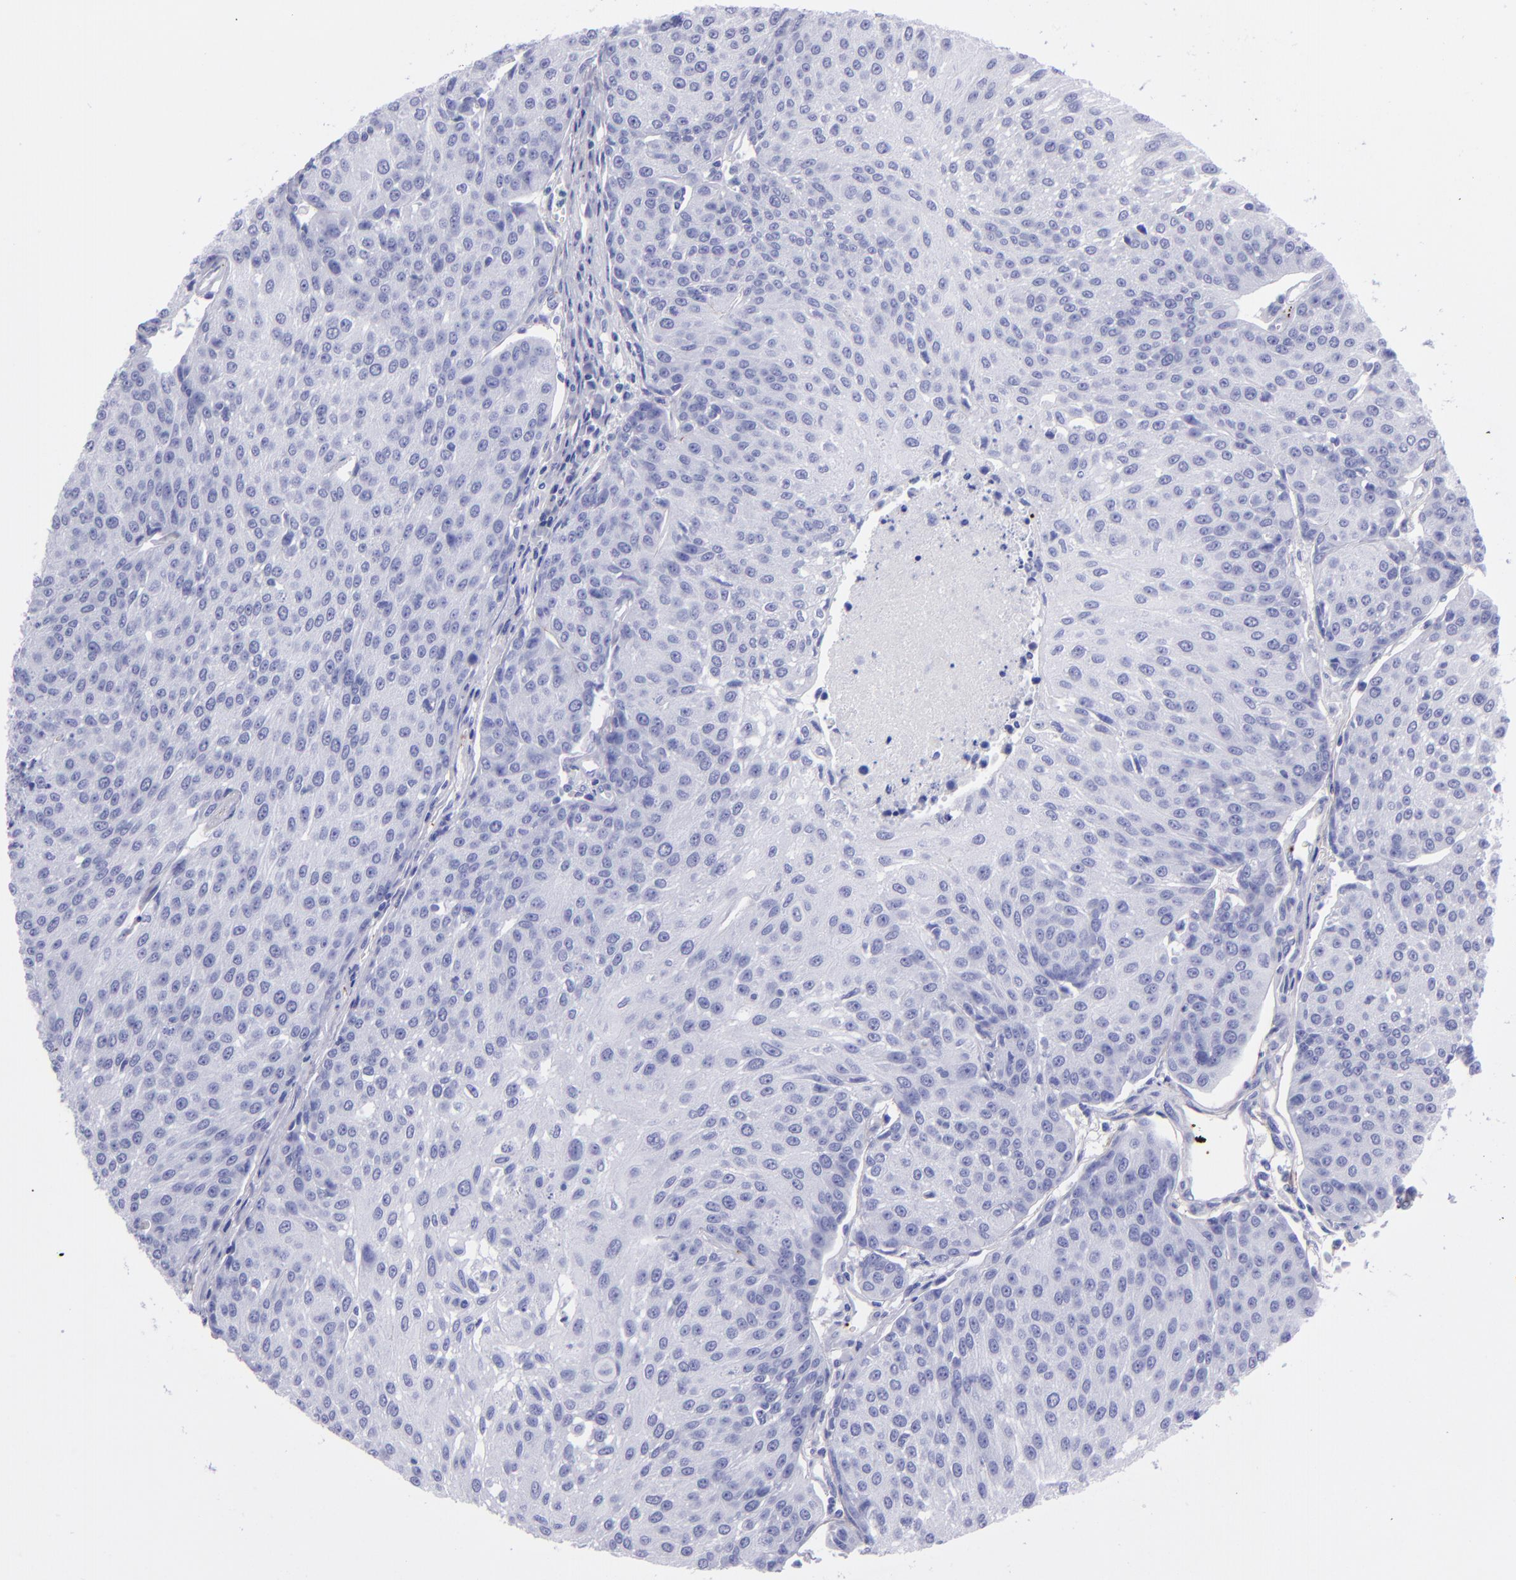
{"staining": {"intensity": "negative", "quantity": "none", "location": "none"}, "tissue": "urothelial cancer", "cell_type": "Tumor cells", "image_type": "cancer", "snomed": [{"axis": "morphology", "description": "Urothelial carcinoma, High grade"}, {"axis": "topography", "description": "Urinary bladder"}], "caption": "The immunohistochemistry (IHC) micrograph has no significant positivity in tumor cells of high-grade urothelial carcinoma tissue.", "gene": "EFCAB13", "patient": {"sex": "female", "age": 85}}